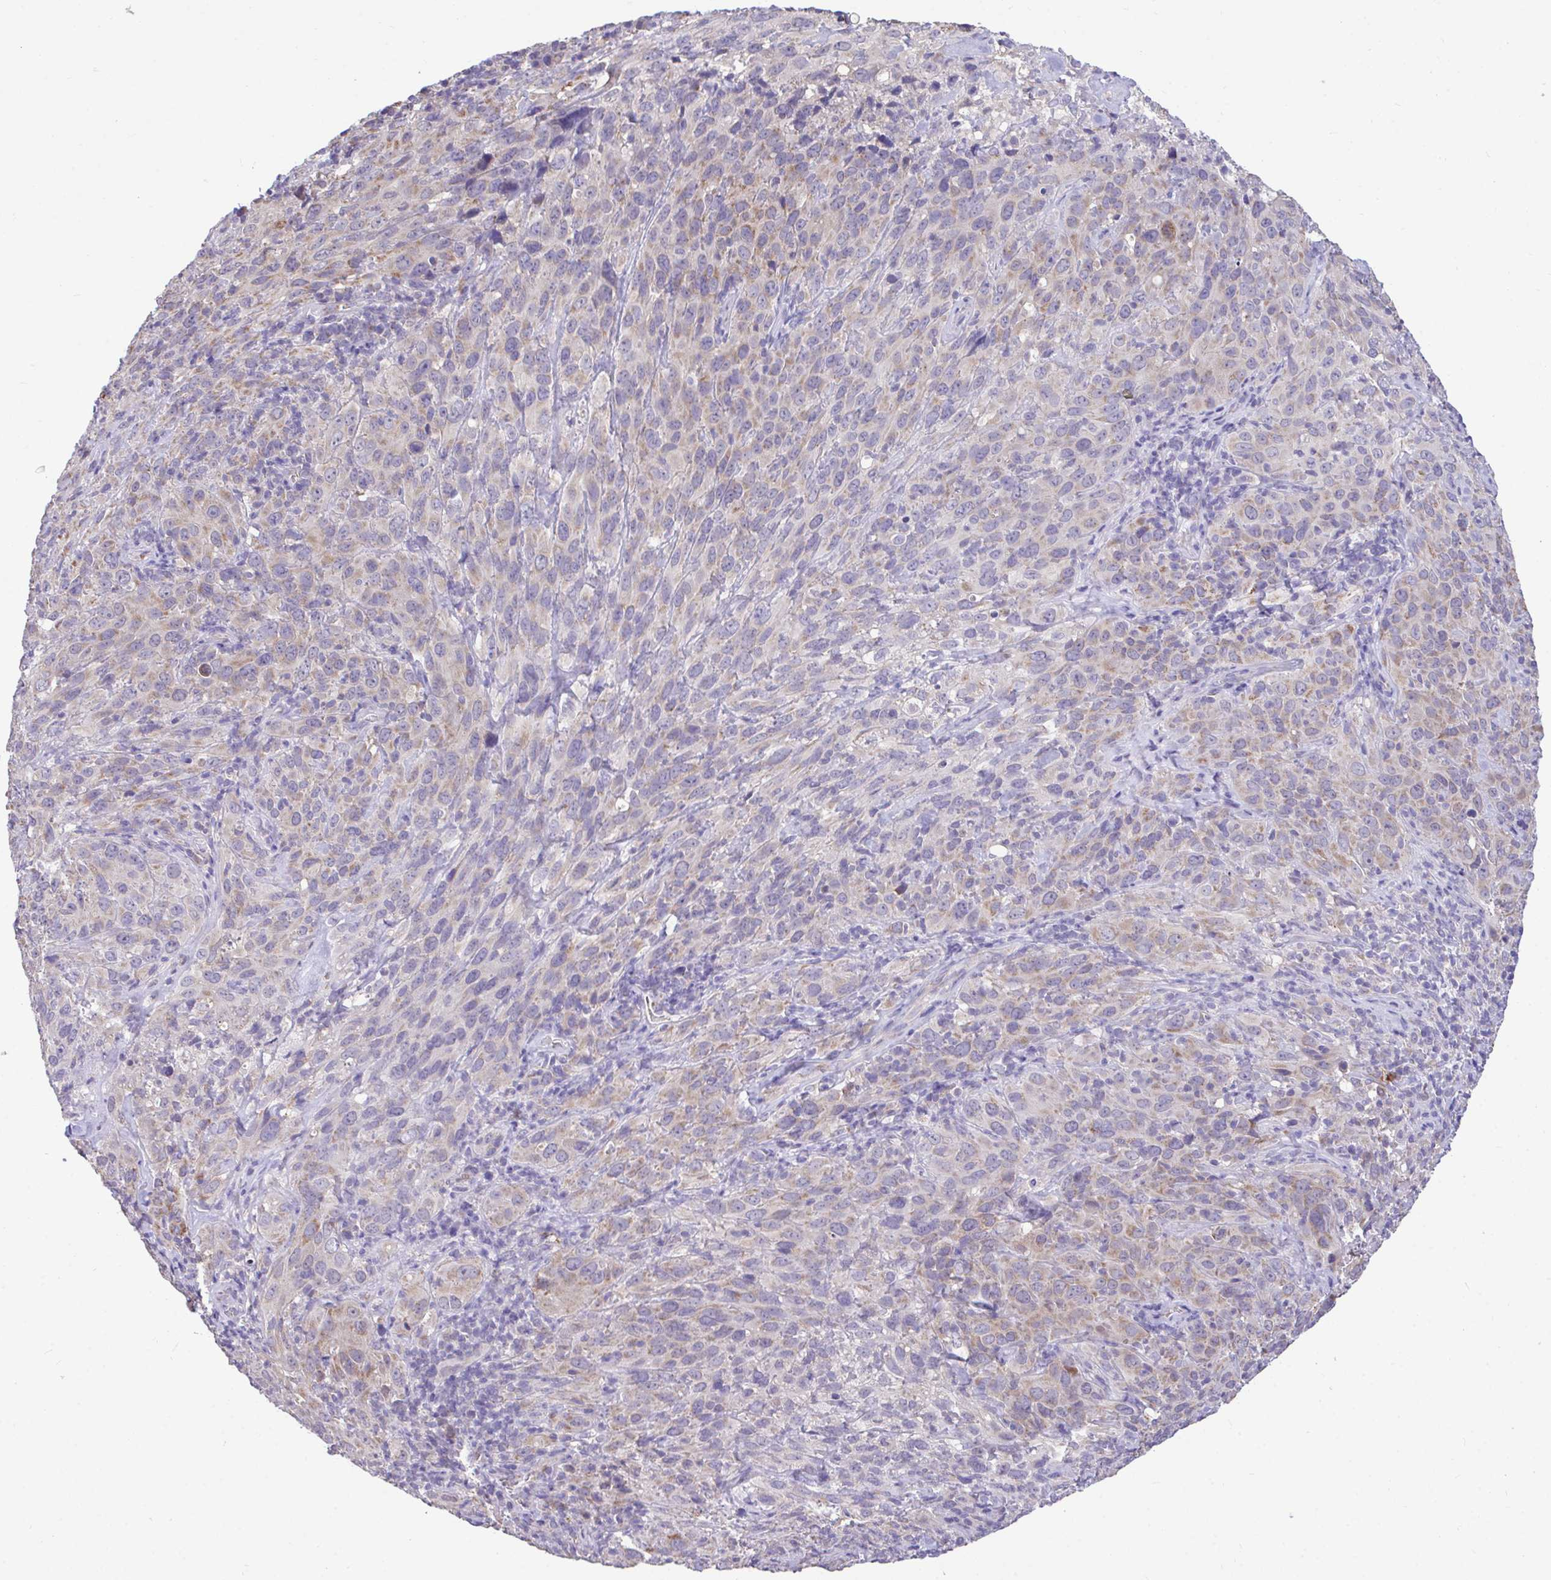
{"staining": {"intensity": "weak", "quantity": "25%-75%", "location": "cytoplasmic/membranous"}, "tissue": "cervical cancer", "cell_type": "Tumor cells", "image_type": "cancer", "snomed": [{"axis": "morphology", "description": "Squamous cell carcinoma, NOS"}, {"axis": "topography", "description": "Cervix"}], "caption": "Protein analysis of cervical squamous cell carcinoma tissue demonstrates weak cytoplasmic/membranous expression in about 25%-75% of tumor cells.", "gene": "SARS2", "patient": {"sex": "female", "age": 51}}